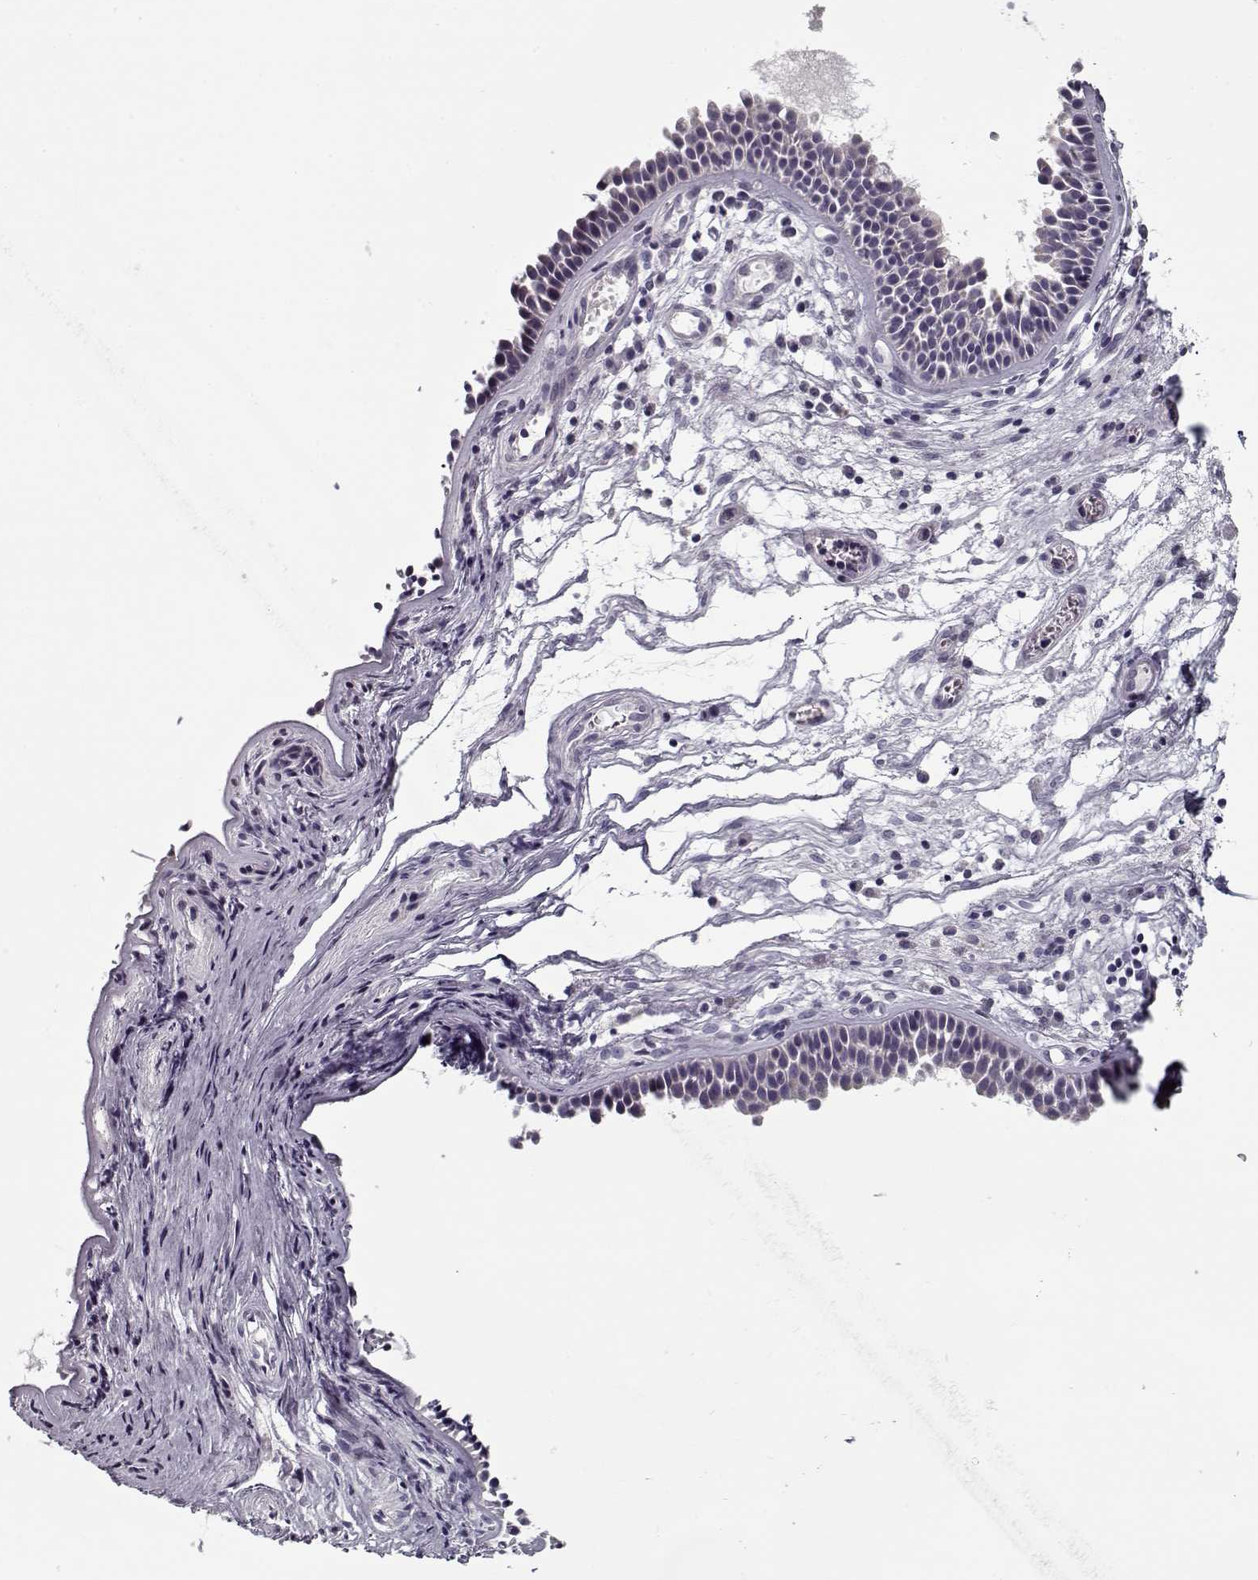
{"staining": {"intensity": "moderate", "quantity": "<25%", "location": "cytoplasmic/membranous"}, "tissue": "nasopharynx", "cell_type": "Respiratory epithelial cells", "image_type": "normal", "snomed": [{"axis": "morphology", "description": "Normal tissue, NOS"}, {"axis": "topography", "description": "Nasopharynx"}], "caption": "Respiratory epithelial cells reveal low levels of moderate cytoplasmic/membranous staining in approximately <25% of cells in normal human nasopharynx.", "gene": "DDX25", "patient": {"sex": "male", "age": 31}}